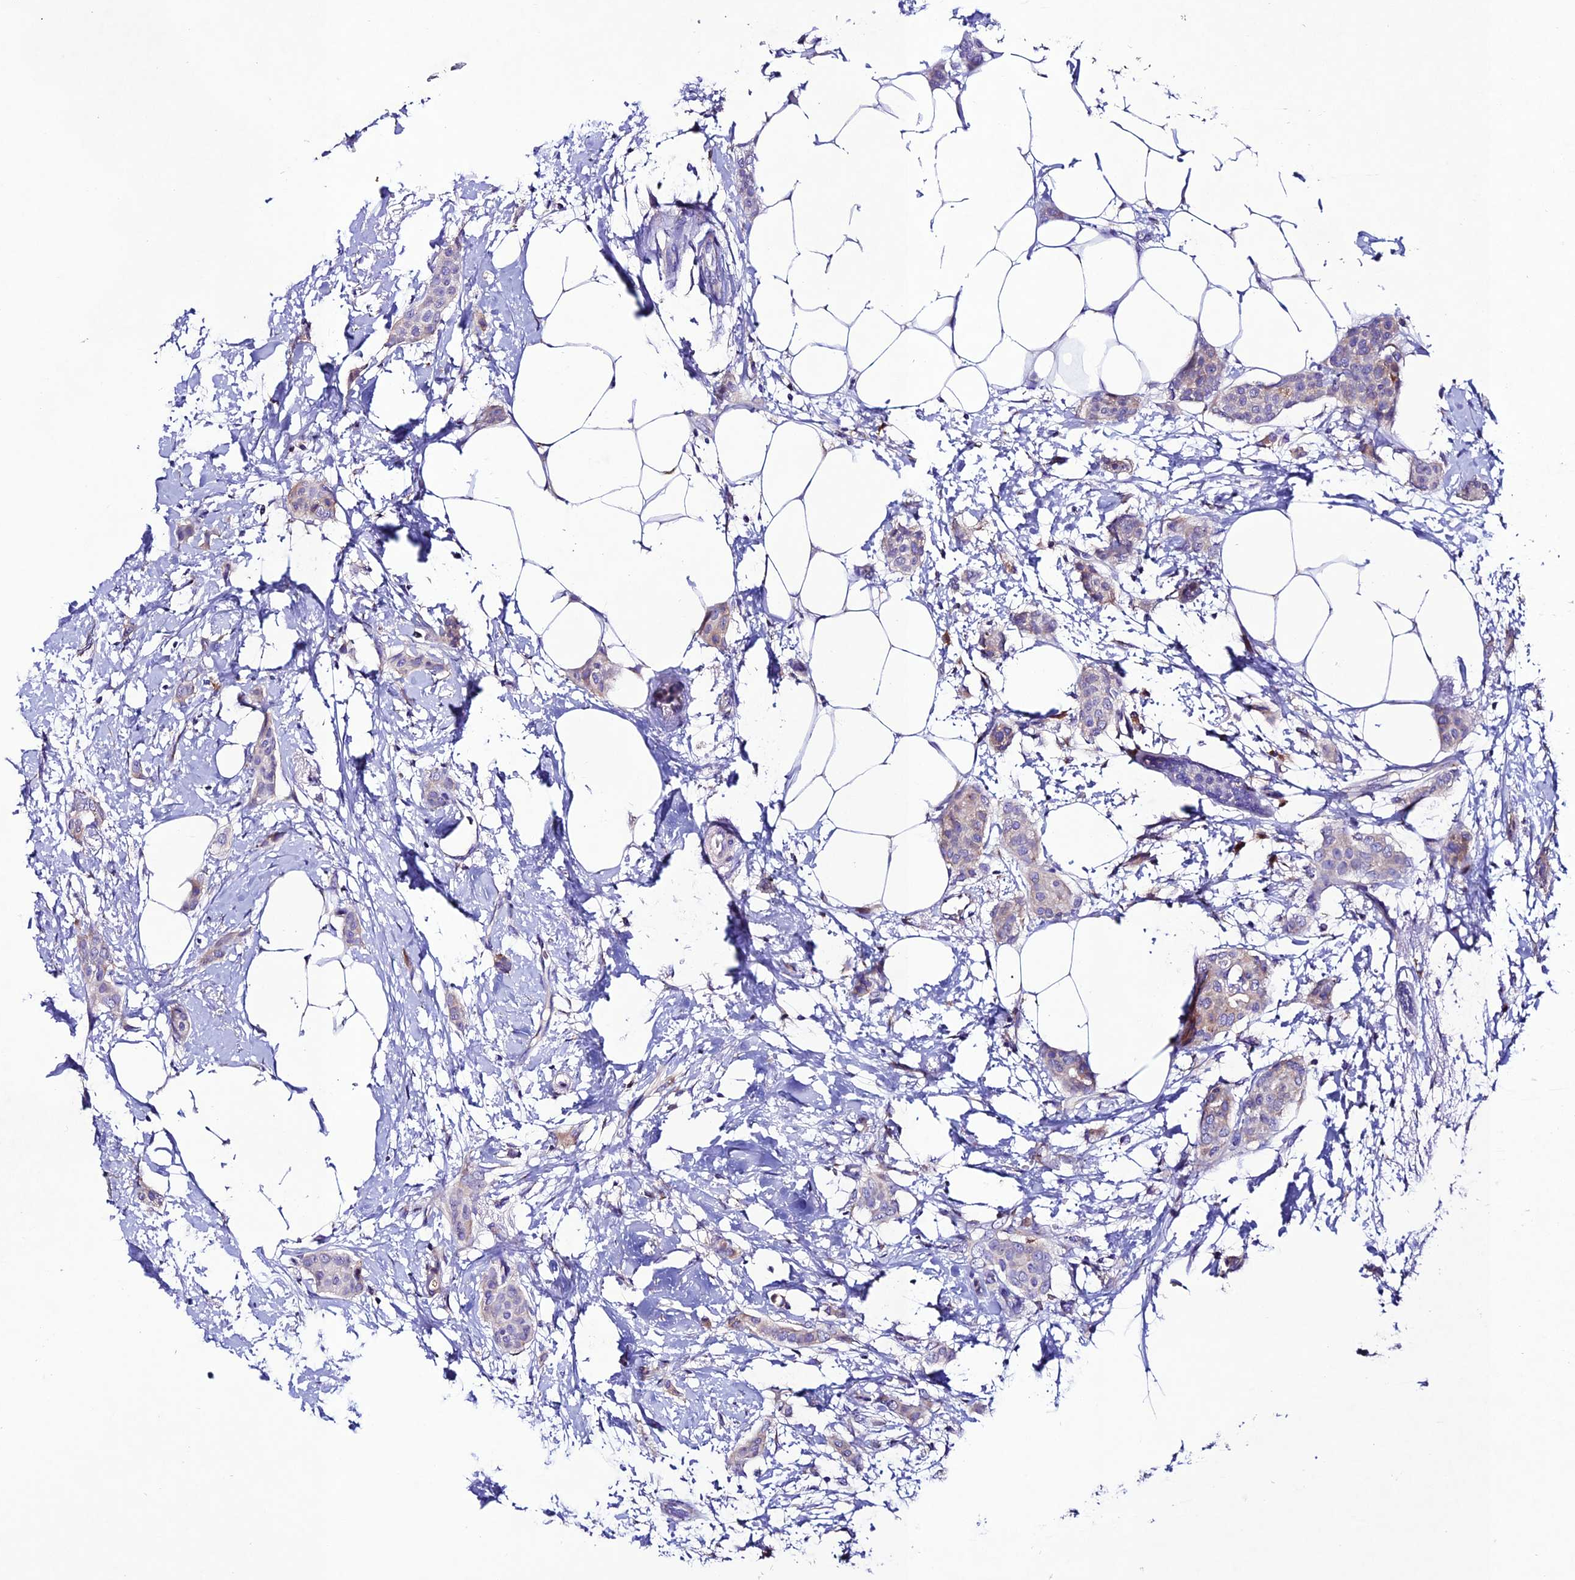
{"staining": {"intensity": "weak", "quantity": "<25%", "location": "cytoplasmic/membranous"}, "tissue": "breast cancer", "cell_type": "Tumor cells", "image_type": "cancer", "snomed": [{"axis": "morphology", "description": "Duct carcinoma"}, {"axis": "topography", "description": "Breast"}], "caption": "Invasive ductal carcinoma (breast) was stained to show a protein in brown. There is no significant staining in tumor cells.", "gene": "OR51Q1", "patient": {"sex": "female", "age": 72}}